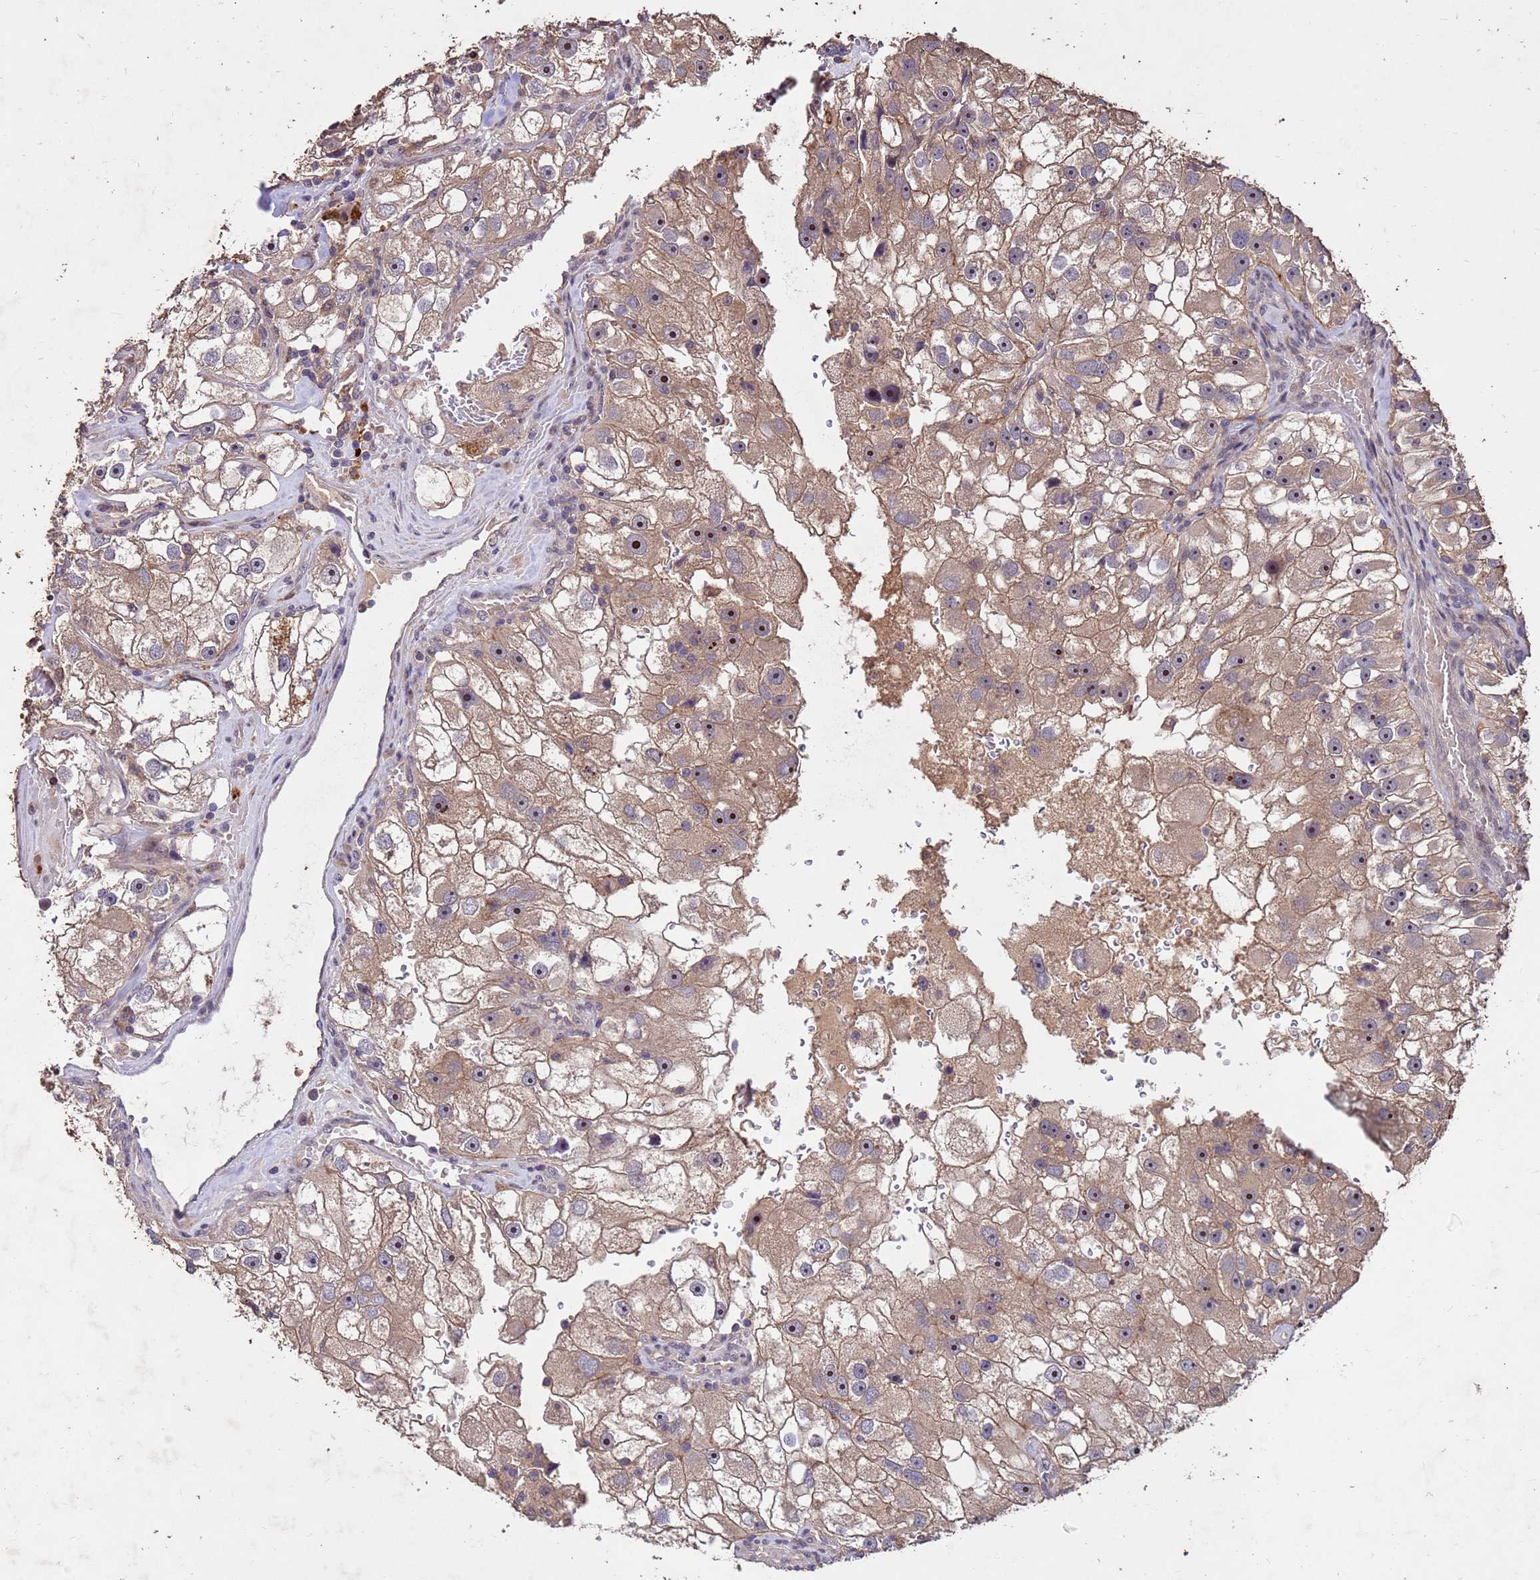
{"staining": {"intensity": "moderate", "quantity": ">75%", "location": "cytoplasmic/membranous"}, "tissue": "renal cancer", "cell_type": "Tumor cells", "image_type": "cancer", "snomed": [{"axis": "morphology", "description": "Adenocarcinoma, NOS"}, {"axis": "topography", "description": "Kidney"}], "caption": "Protein analysis of renal cancer tissue shows moderate cytoplasmic/membranous positivity in about >75% of tumor cells.", "gene": "TOR4A", "patient": {"sex": "male", "age": 63}}